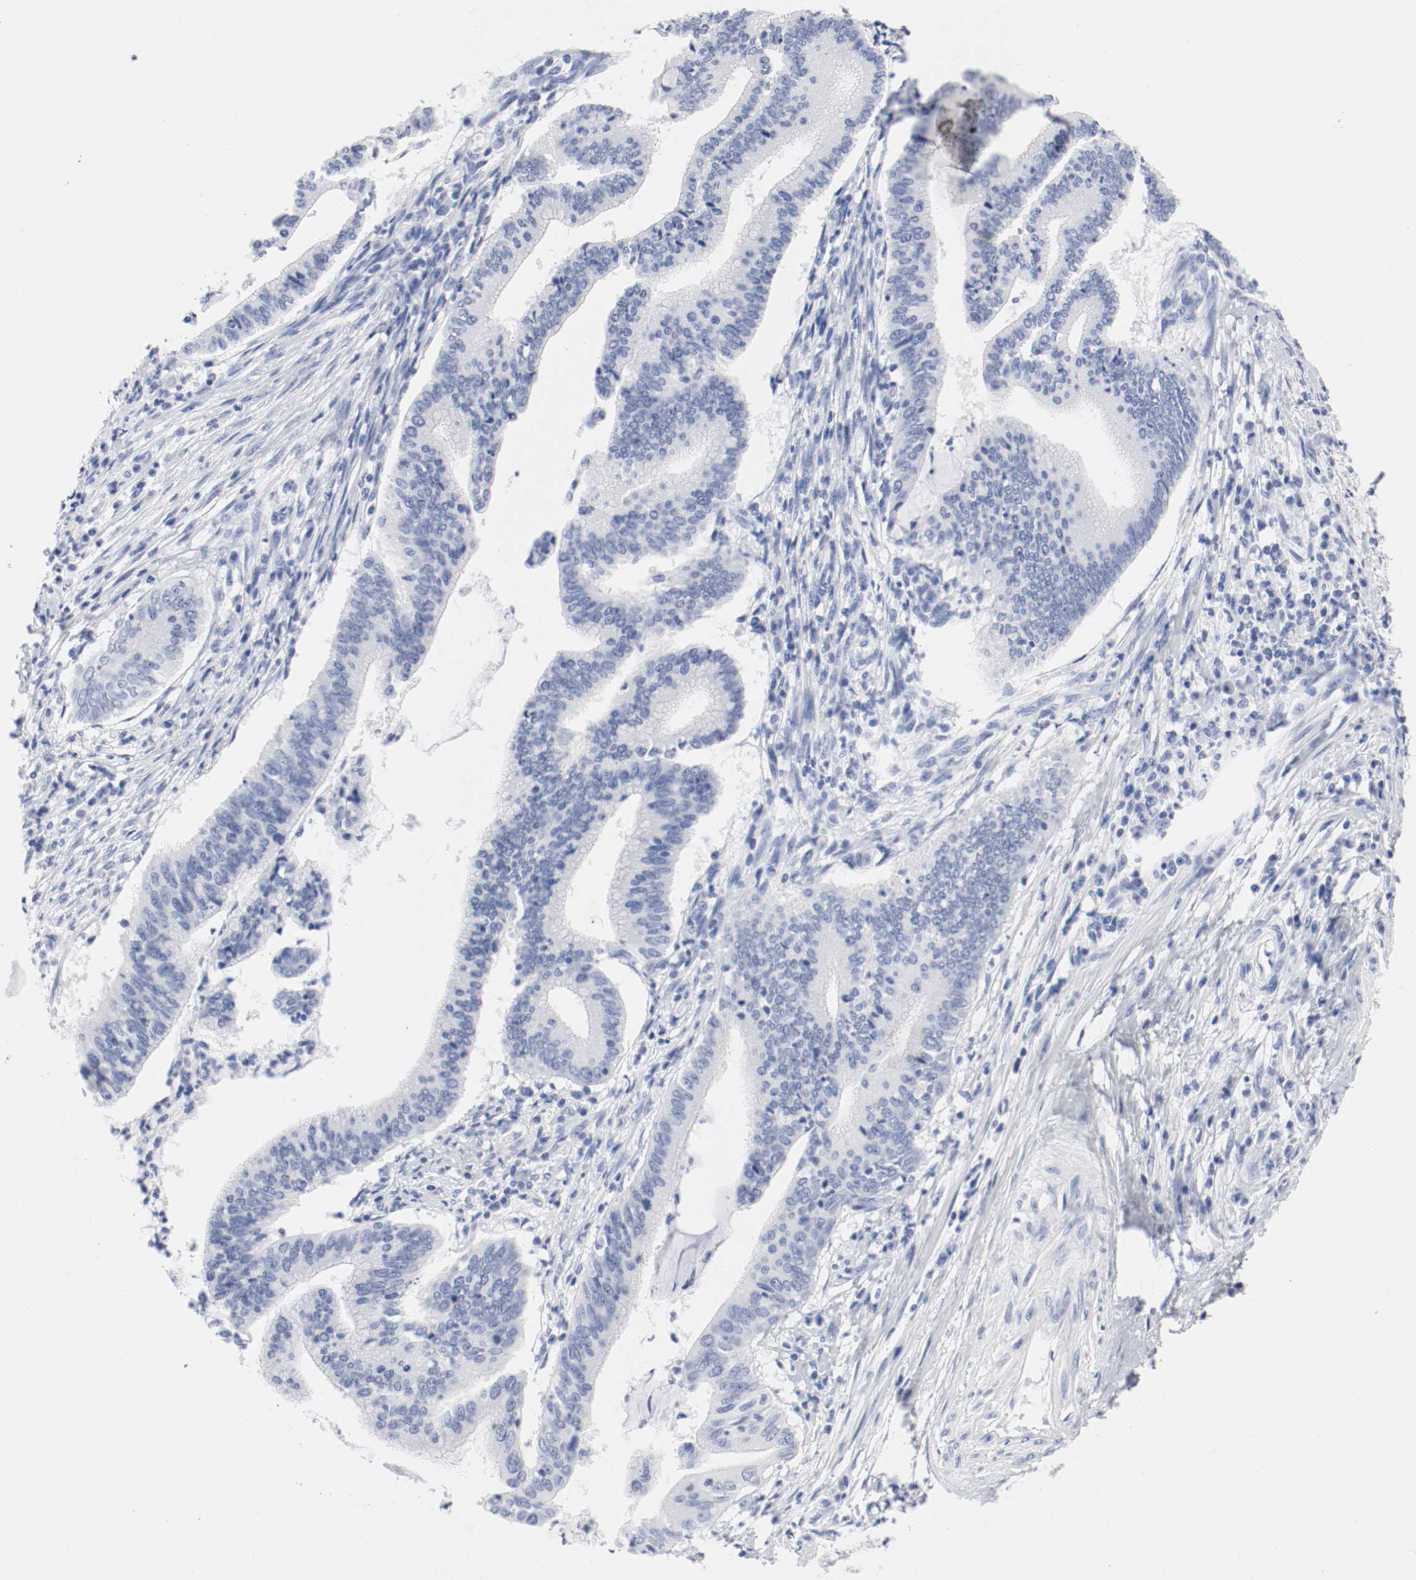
{"staining": {"intensity": "negative", "quantity": "none", "location": "none"}, "tissue": "cervical cancer", "cell_type": "Tumor cells", "image_type": "cancer", "snomed": [{"axis": "morphology", "description": "Adenocarcinoma, NOS"}, {"axis": "topography", "description": "Cervix"}], "caption": "Protein analysis of cervical adenocarcinoma demonstrates no significant expression in tumor cells.", "gene": "GAD1", "patient": {"sex": "female", "age": 36}}